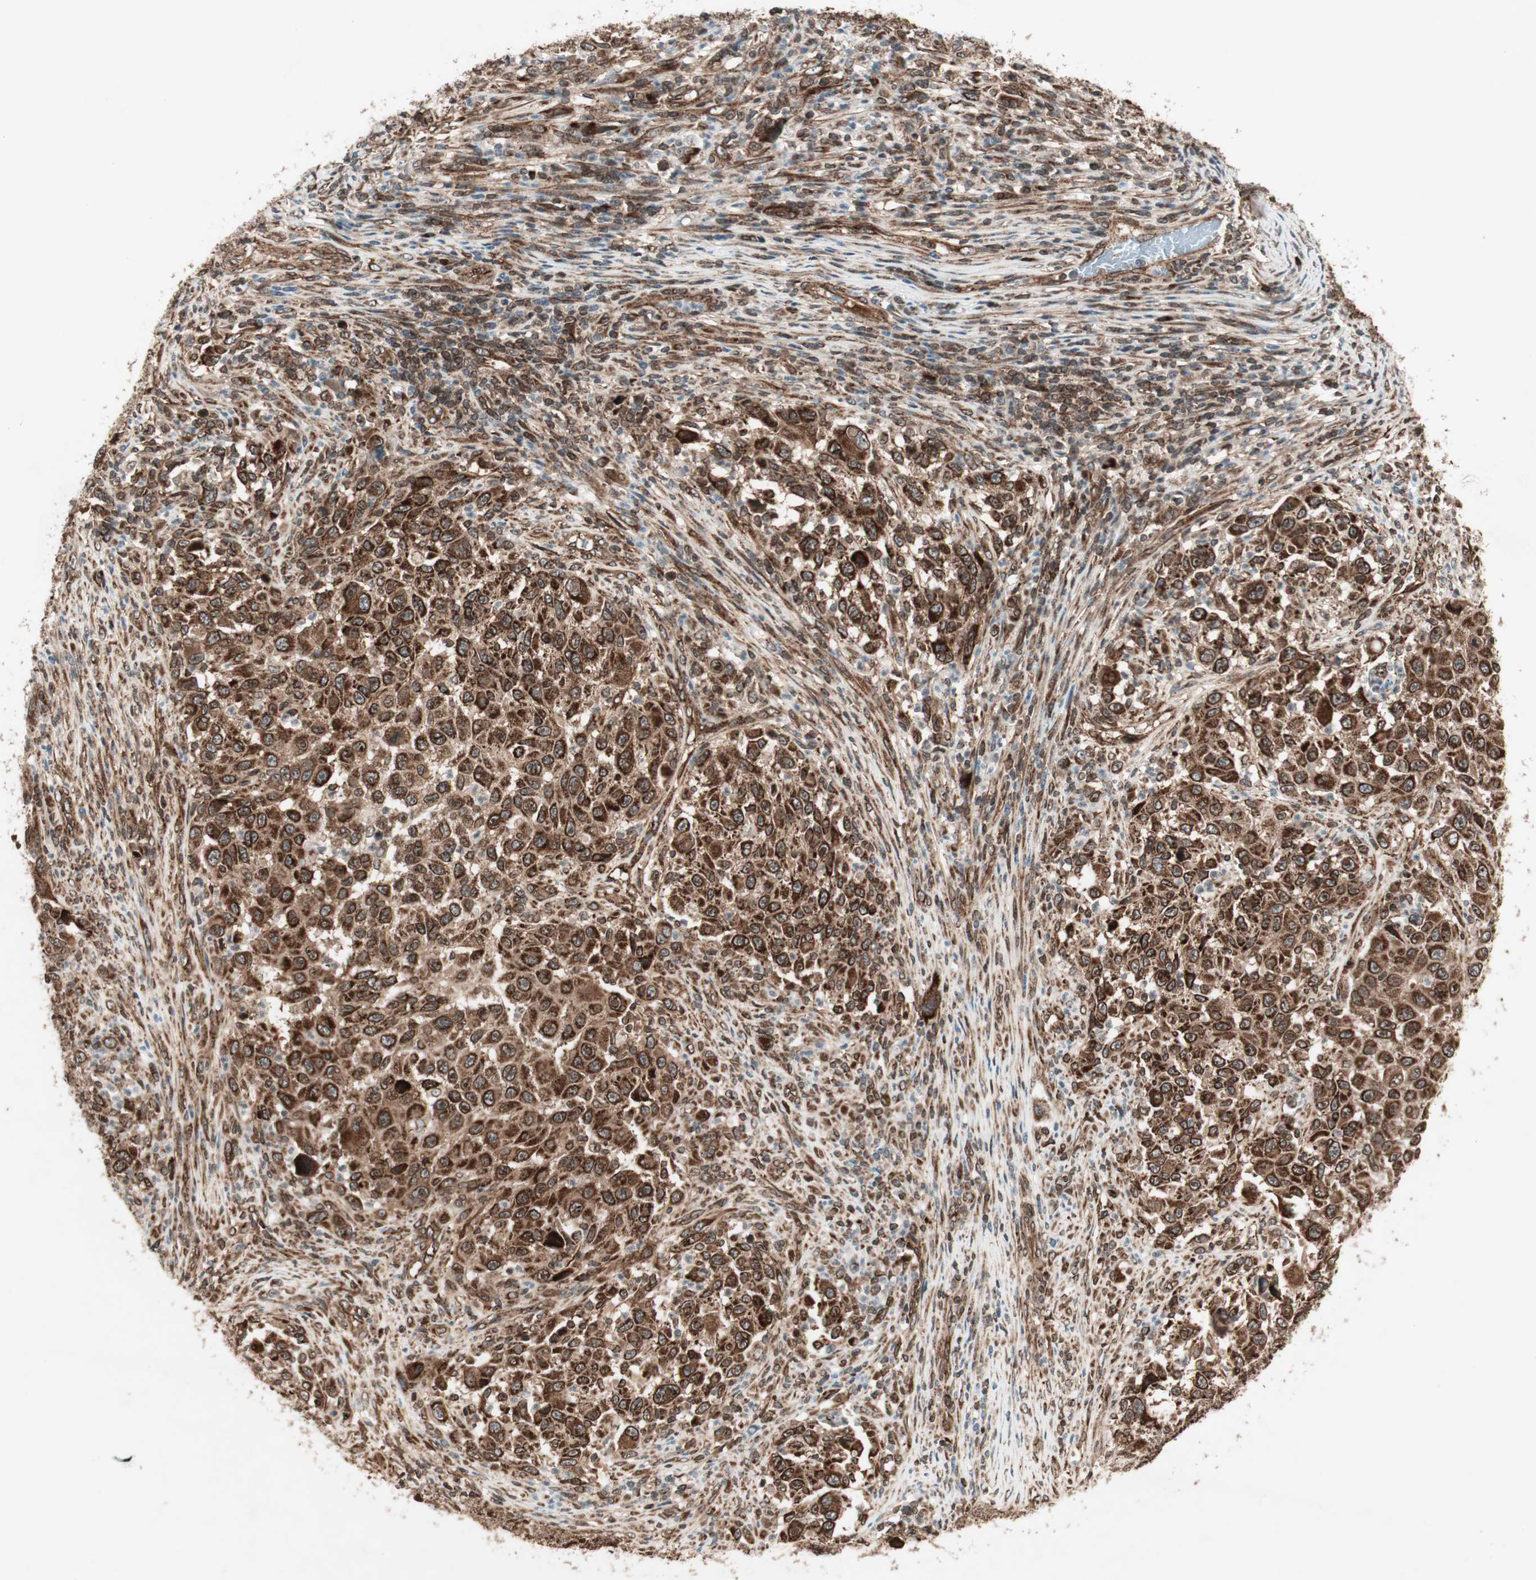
{"staining": {"intensity": "strong", "quantity": ">75%", "location": "cytoplasmic/membranous,nuclear"}, "tissue": "melanoma", "cell_type": "Tumor cells", "image_type": "cancer", "snomed": [{"axis": "morphology", "description": "Malignant melanoma, Metastatic site"}, {"axis": "topography", "description": "Lymph node"}], "caption": "Brown immunohistochemical staining in human melanoma displays strong cytoplasmic/membranous and nuclear expression in approximately >75% of tumor cells.", "gene": "NUP62", "patient": {"sex": "male", "age": 61}}